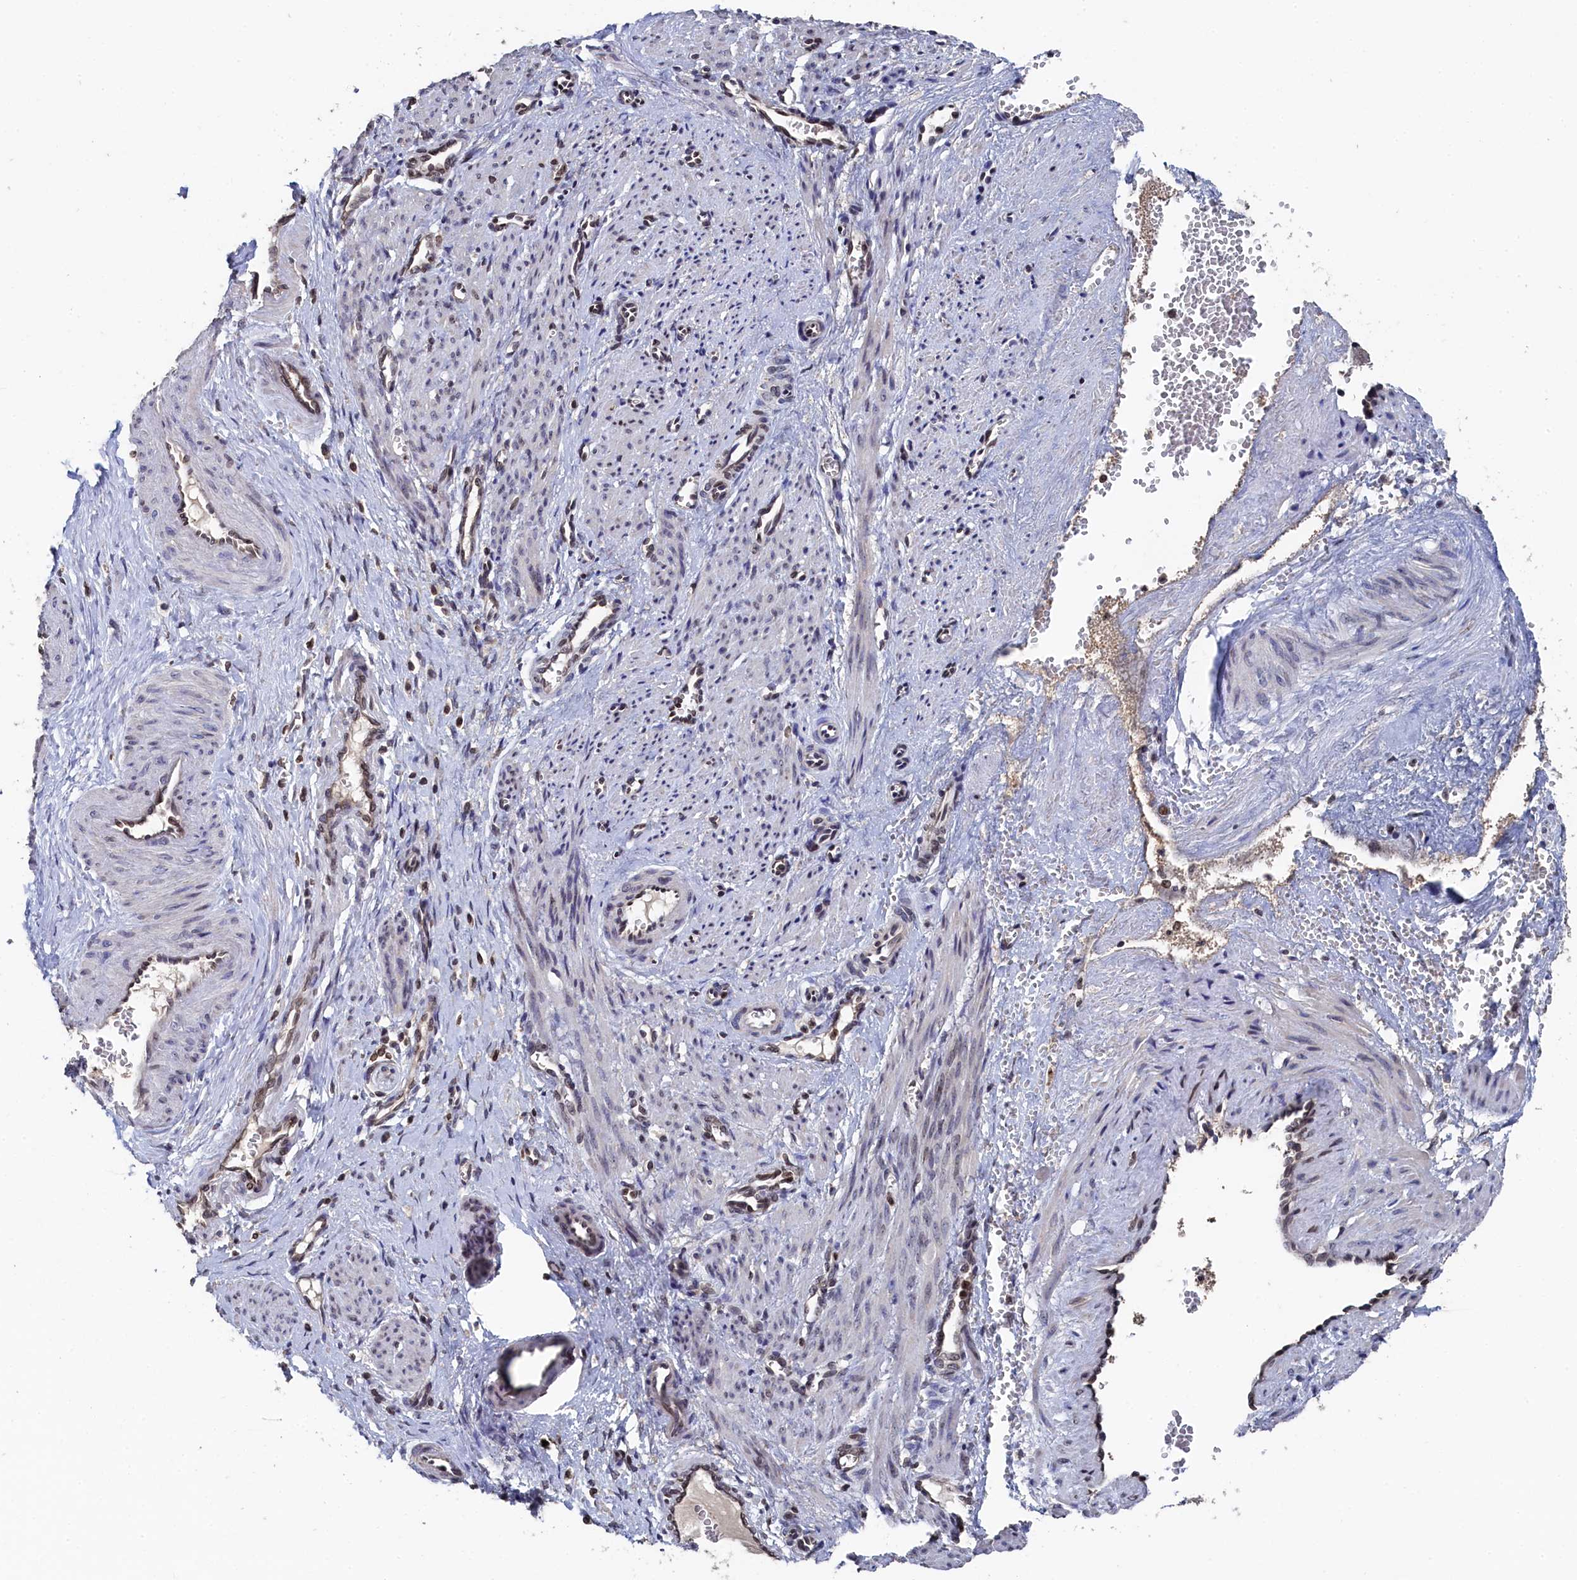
{"staining": {"intensity": "negative", "quantity": "none", "location": "none"}, "tissue": "smooth muscle", "cell_type": "Smooth muscle cells", "image_type": "normal", "snomed": [{"axis": "morphology", "description": "Normal tissue, NOS"}, {"axis": "topography", "description": "Endometrium"}], "caption": "Smooth muscle was stained to show a protein in brown. There is no significant positivity in smooth muscle cells. (DAB (3,3'-diaminobenzidine) immunohistochemistry (IHC) visualized using brightfield microscopy, high magnification).", "gene": "ANKEF1", "patient": {"sex": "female", "age": 33}}